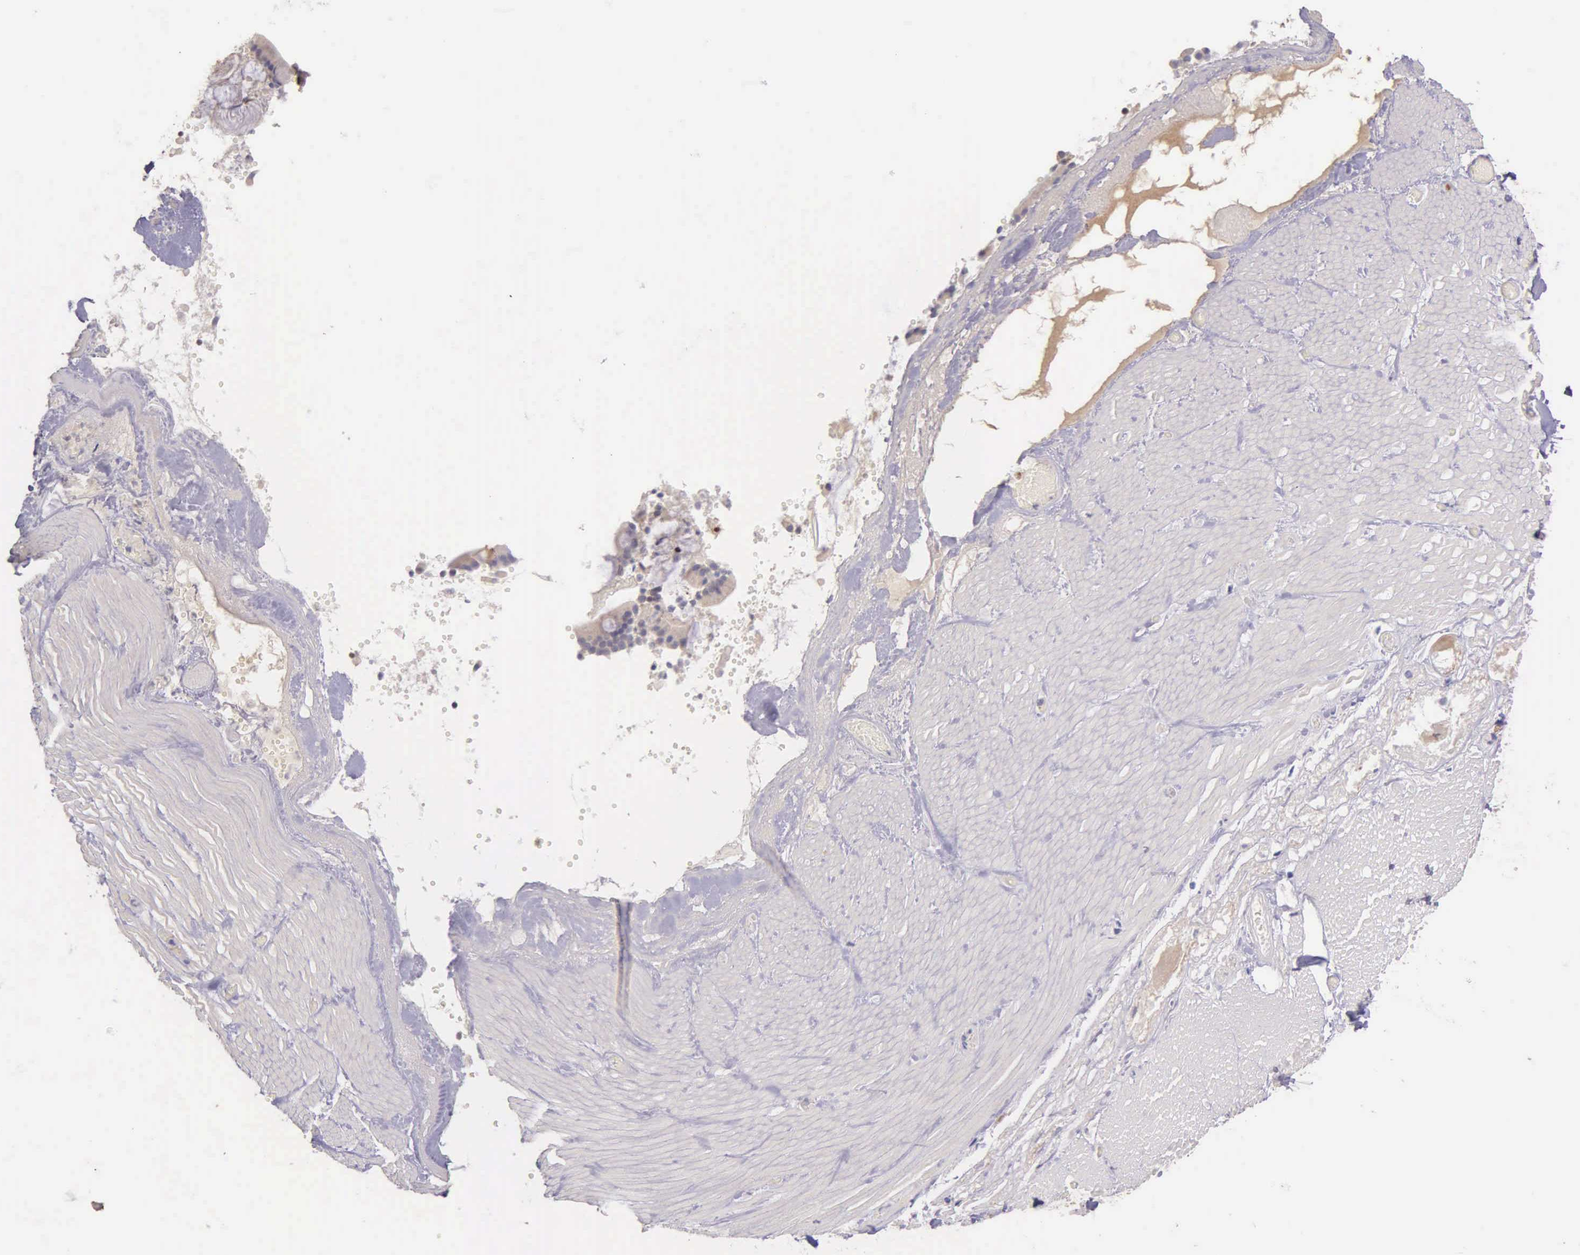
{"staining": {"intensity": "negative", "quantity": "none", "location": "none"}, "tissue": "smooth muscle", "cell_type": "Smooth muscle cells", "image_type": "normal", "snomed": [{"axis": "morphology", "description": "Normal tissue, NOS"}, {"axis": "topography", "description": "Duodenum"}], "caption": "Smooth muscle cells show no significant positivity in unremarkable smooth muscle. (Immunohistochemistry, brightfield microscopy, high magnification).", "gene": "MCM5", "patient": {"sex": "male", "age": 63}}